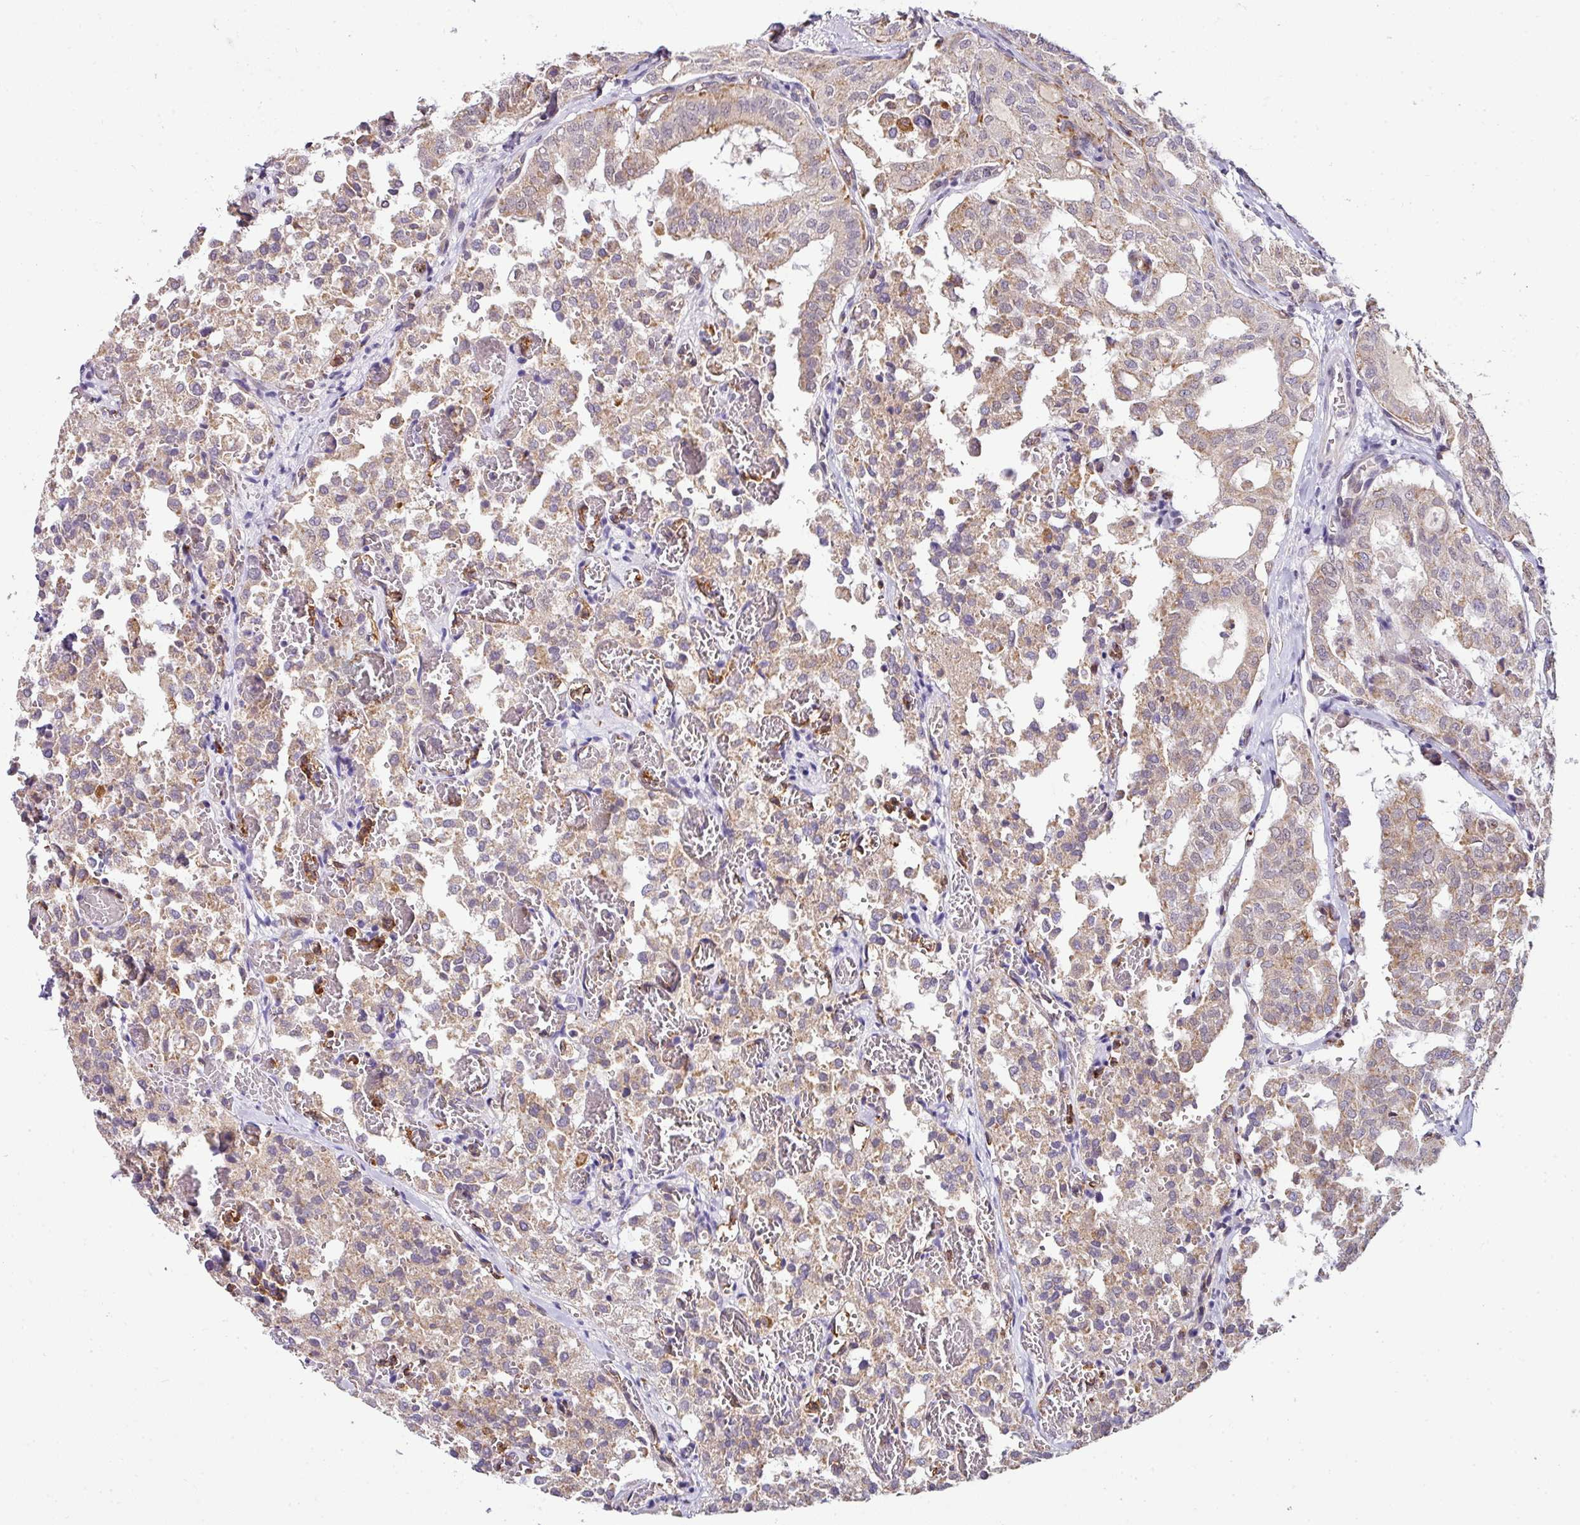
{"staining": {"intensity": "weak", "quantity": "25%-75%", "location": "cytoplasmic/membranous"}, "tissue": "thyroid cancer", "cell_type": "Tumor cells", "image_type": "cancer", "snomed": [{"axis": "morphology", "description": "Follicular adenoma carcinoma, NOS"}, {"axis": "topography", "description": "Thyroid gland"}], "caption": "Weak cytoplasmic/membranous expression is identified in approximately 25%-75% of tumor cells in thyroid follicular adenoma carcinoma.", "gene": "NAPSA", "patient": {"sex": "male", "age": 75}}